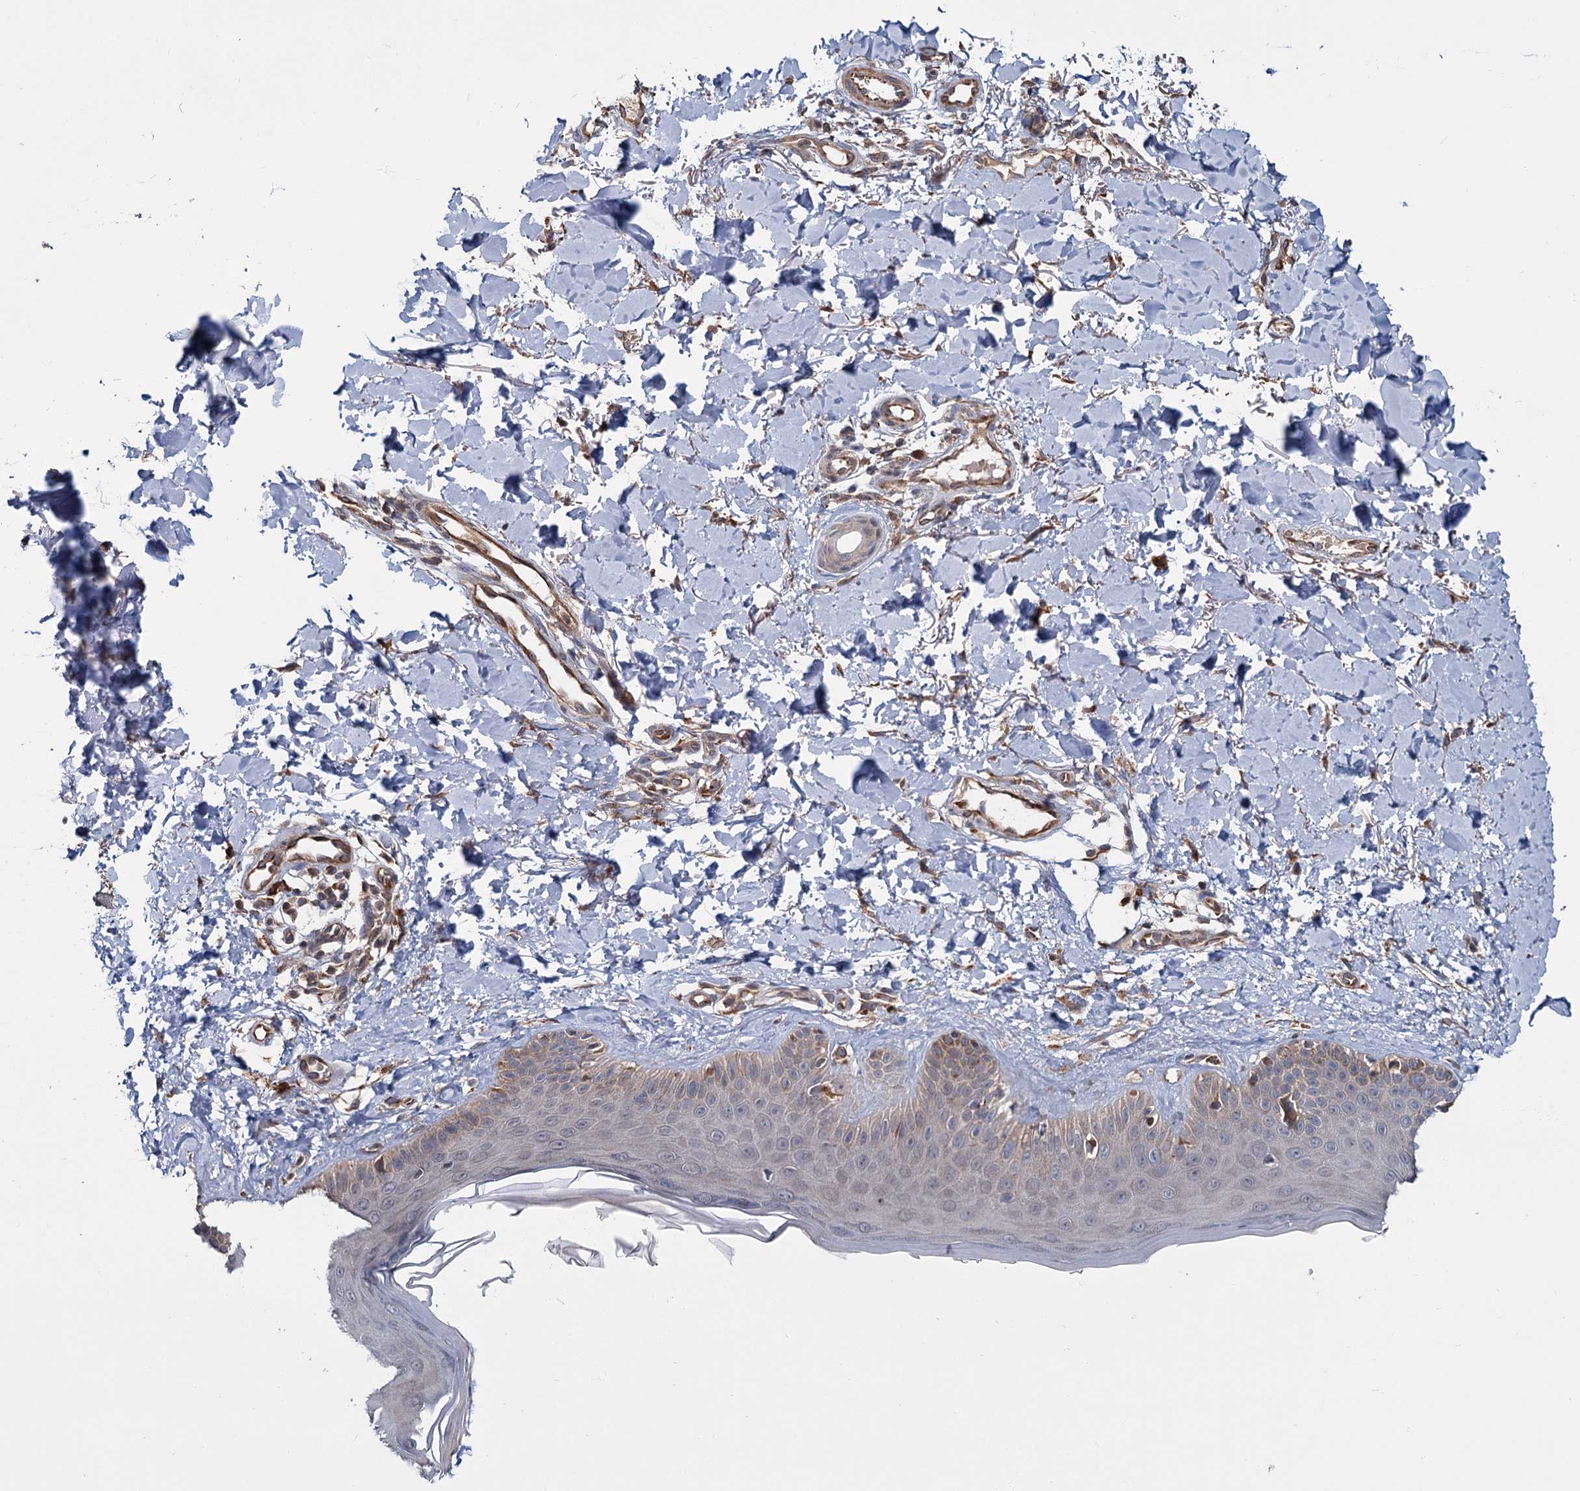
{"staining": {"intensity": "weak", "quantity": ">75%", "location": "cytoplasmic/membranous"}, "tissue": "skin", "cell_type": "Fibroblasts", "image_type": "normal", "snomed": [{"axis": "morphology", "description": "Normal tissue, NOS"}, {"axis": "topography", "description": "Skin"}], "caption": "Immunohistochemistry (IHC) histopathology image of unremarkable skin: skin stained using immunohistochemistry reveals low levels of weak protein expression localized specifically in the cytoplasmic/membranous of fibroblasts, appearing as a cytoplasmic/membranous brown color.", "gene": "MTRR", "patient": {"sex": "male", "age": 52}}